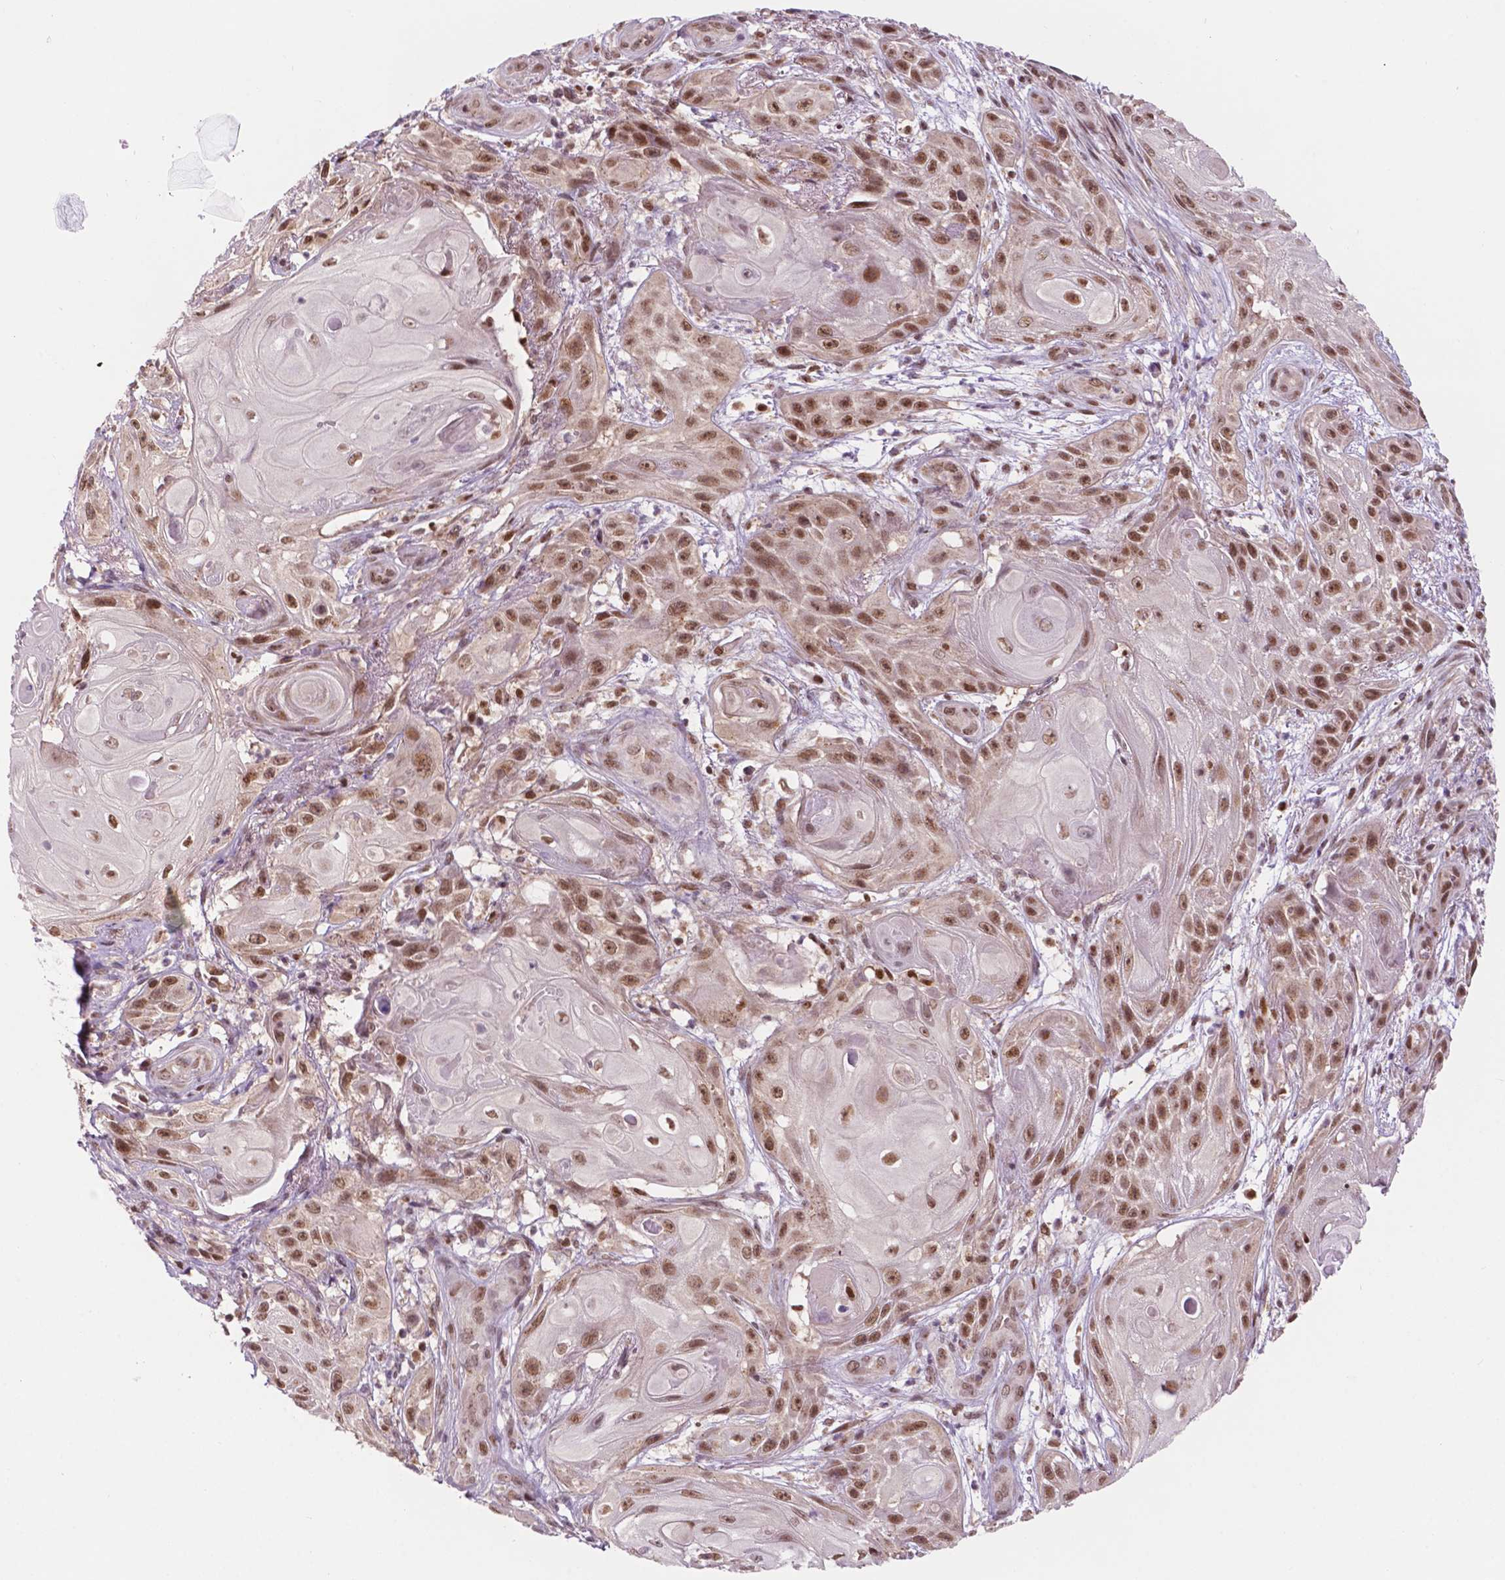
{"staining": {"intensity": "moderate", "quantity": ">75%", "location": "nuclear"}, "tissue": "skin cancer", "cell_type": "Tumor cells", "image_type": "cancer", "snomed": [{"axis": "morphology", "description": "Squamous cell carcinoma, NOS"}, {"axis": "topography", "description": "Skin"}], "caption": "High-power microscopy captured an immunohistochemistry (IHC) image of squamous cell carcinoma (skin), revealing moderate nuclear expression in about >75% of tumor cells.", "gene": "PER2", "patient": {"sex": "male", "age": 62}}